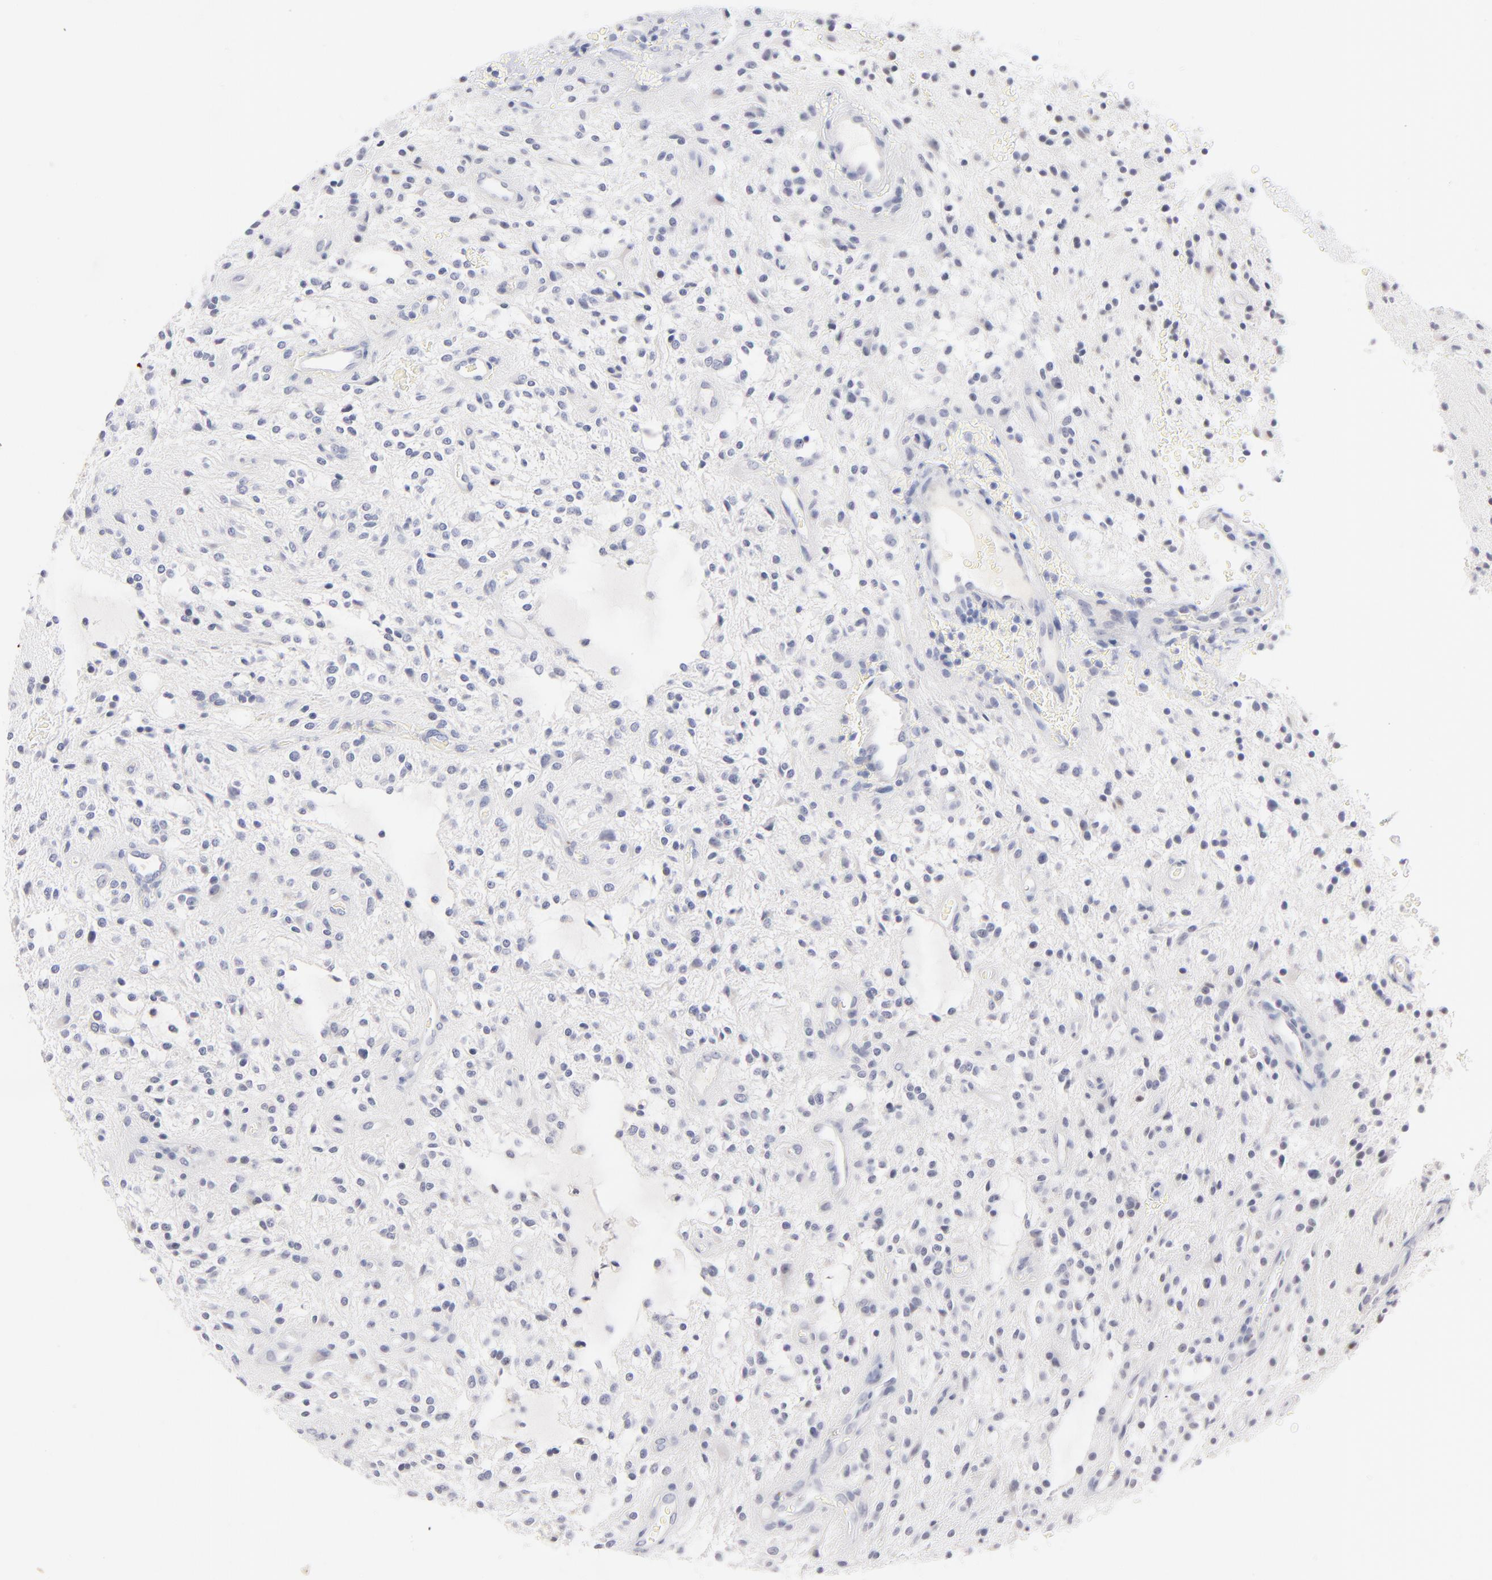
{"staining": {"intensity": "negative", "quantity": "none", "location": "none"}, "tissue": "glioma", "cell_type": "Tumor cells", "image_type": "cancer", "snomed": [{"axis": "morphology", "description": "Glioma, malignant, NOS"}, {"axis": "topography", "description": "Cerebellum"}], "caption": "Immunohistochemistry of human glioma exhibits no positivity in tumor cells. (Stains: DAB (3,3'-diaminobenzidine) immunohistochemistry with hematoxylin counter stain, Microscopy: brightfield microscopy at high magnification).", "gene": "KHNYN", "patient": {"sex": "female", "age": 10}}